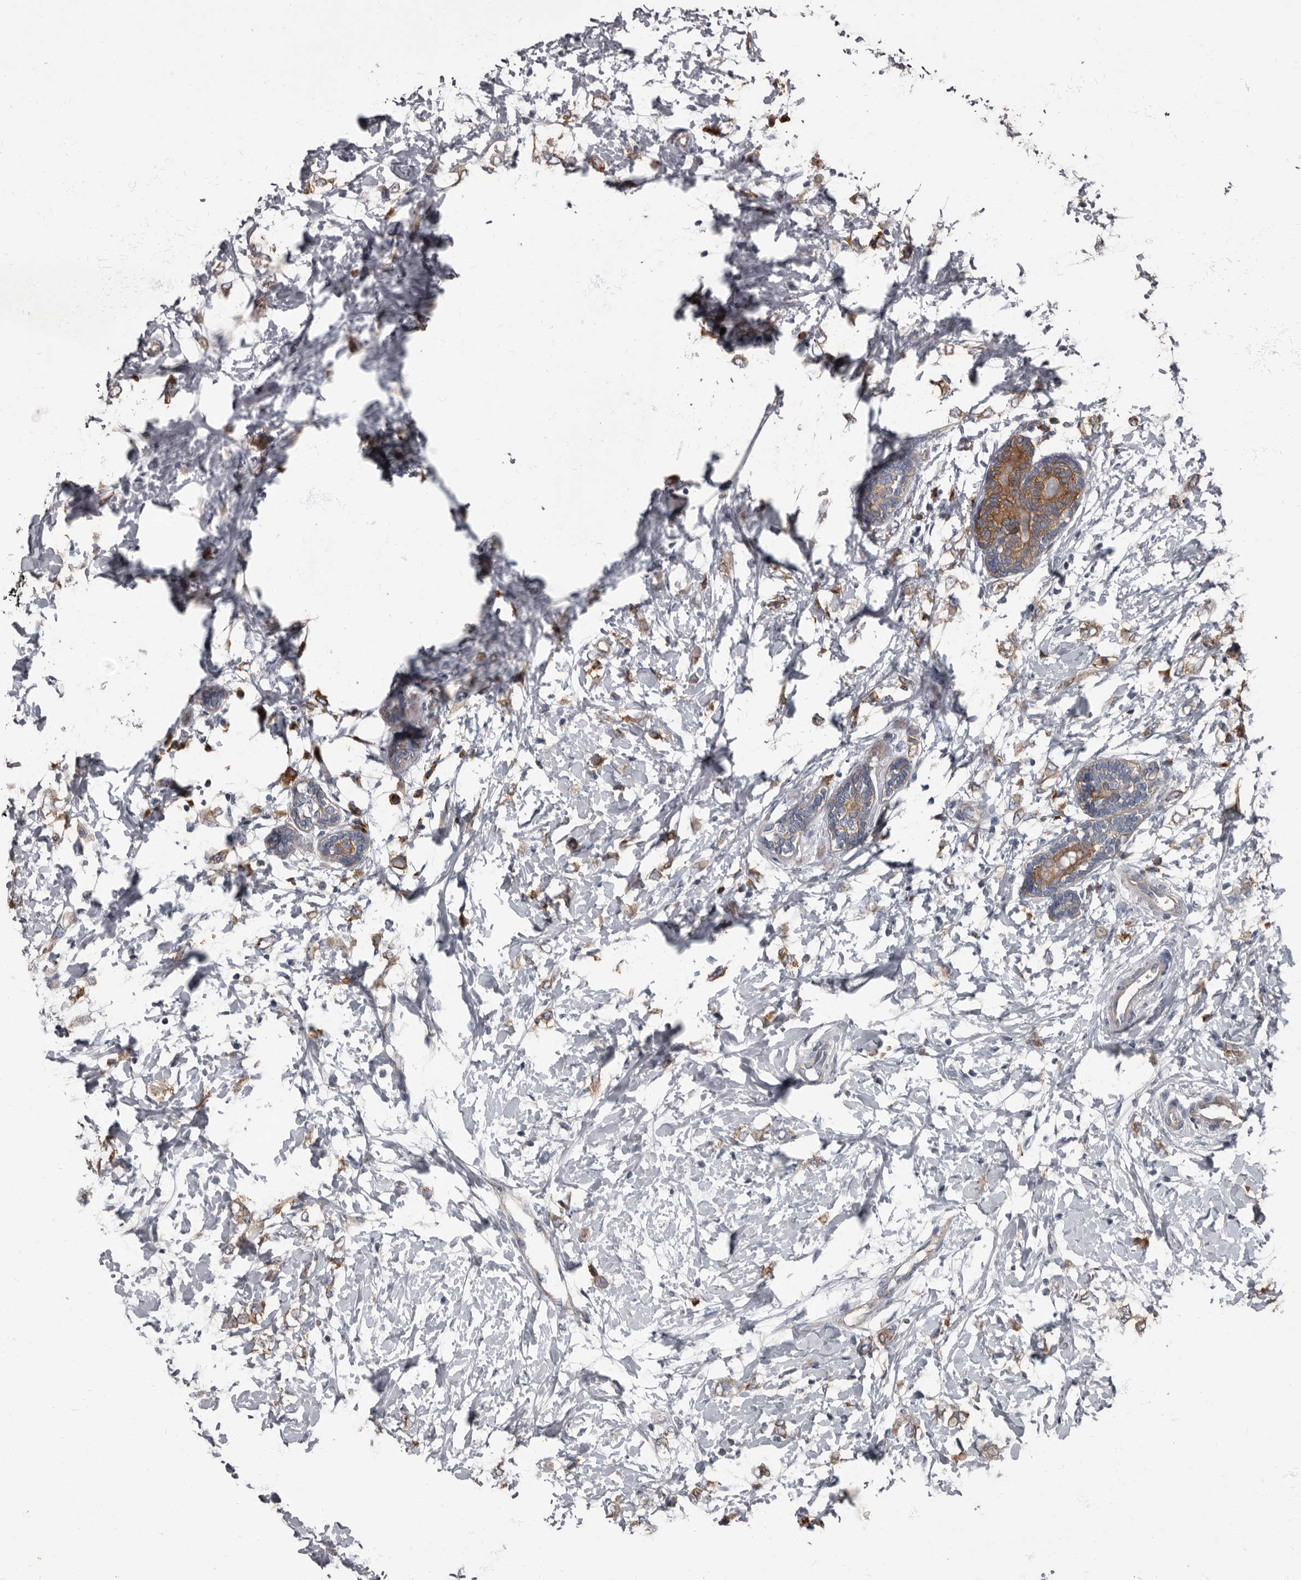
{"staining": {"intensity": "moderate", "quantity": ">75%", "location": "cytoplasmic/membranous"}, "tissue": "breast cancer", "cell_type": "Tumor cells", "image_type": "cancer", "snomed": [{"axis": "morphology", "description": "Normal tissue, NOS"}, {"axis": "morphology", "description": "Lobular carcinoma"}, {"axis": "topography", "description": "Breast"}], "caption": "IHC staining of breast cancer, which exhibits medium levels of moderate cytoplasmic/membranous positivity in approximately >75% of tumor cells indicating moderate cytoplasmic/membranous protein expression. The staining was performed using DAB (brown) for protein detection and nuclei were counterstained in hematoxylin (blue).", "gene": "TPD52L1", "patient": {"sex": "female", "age": 47}}